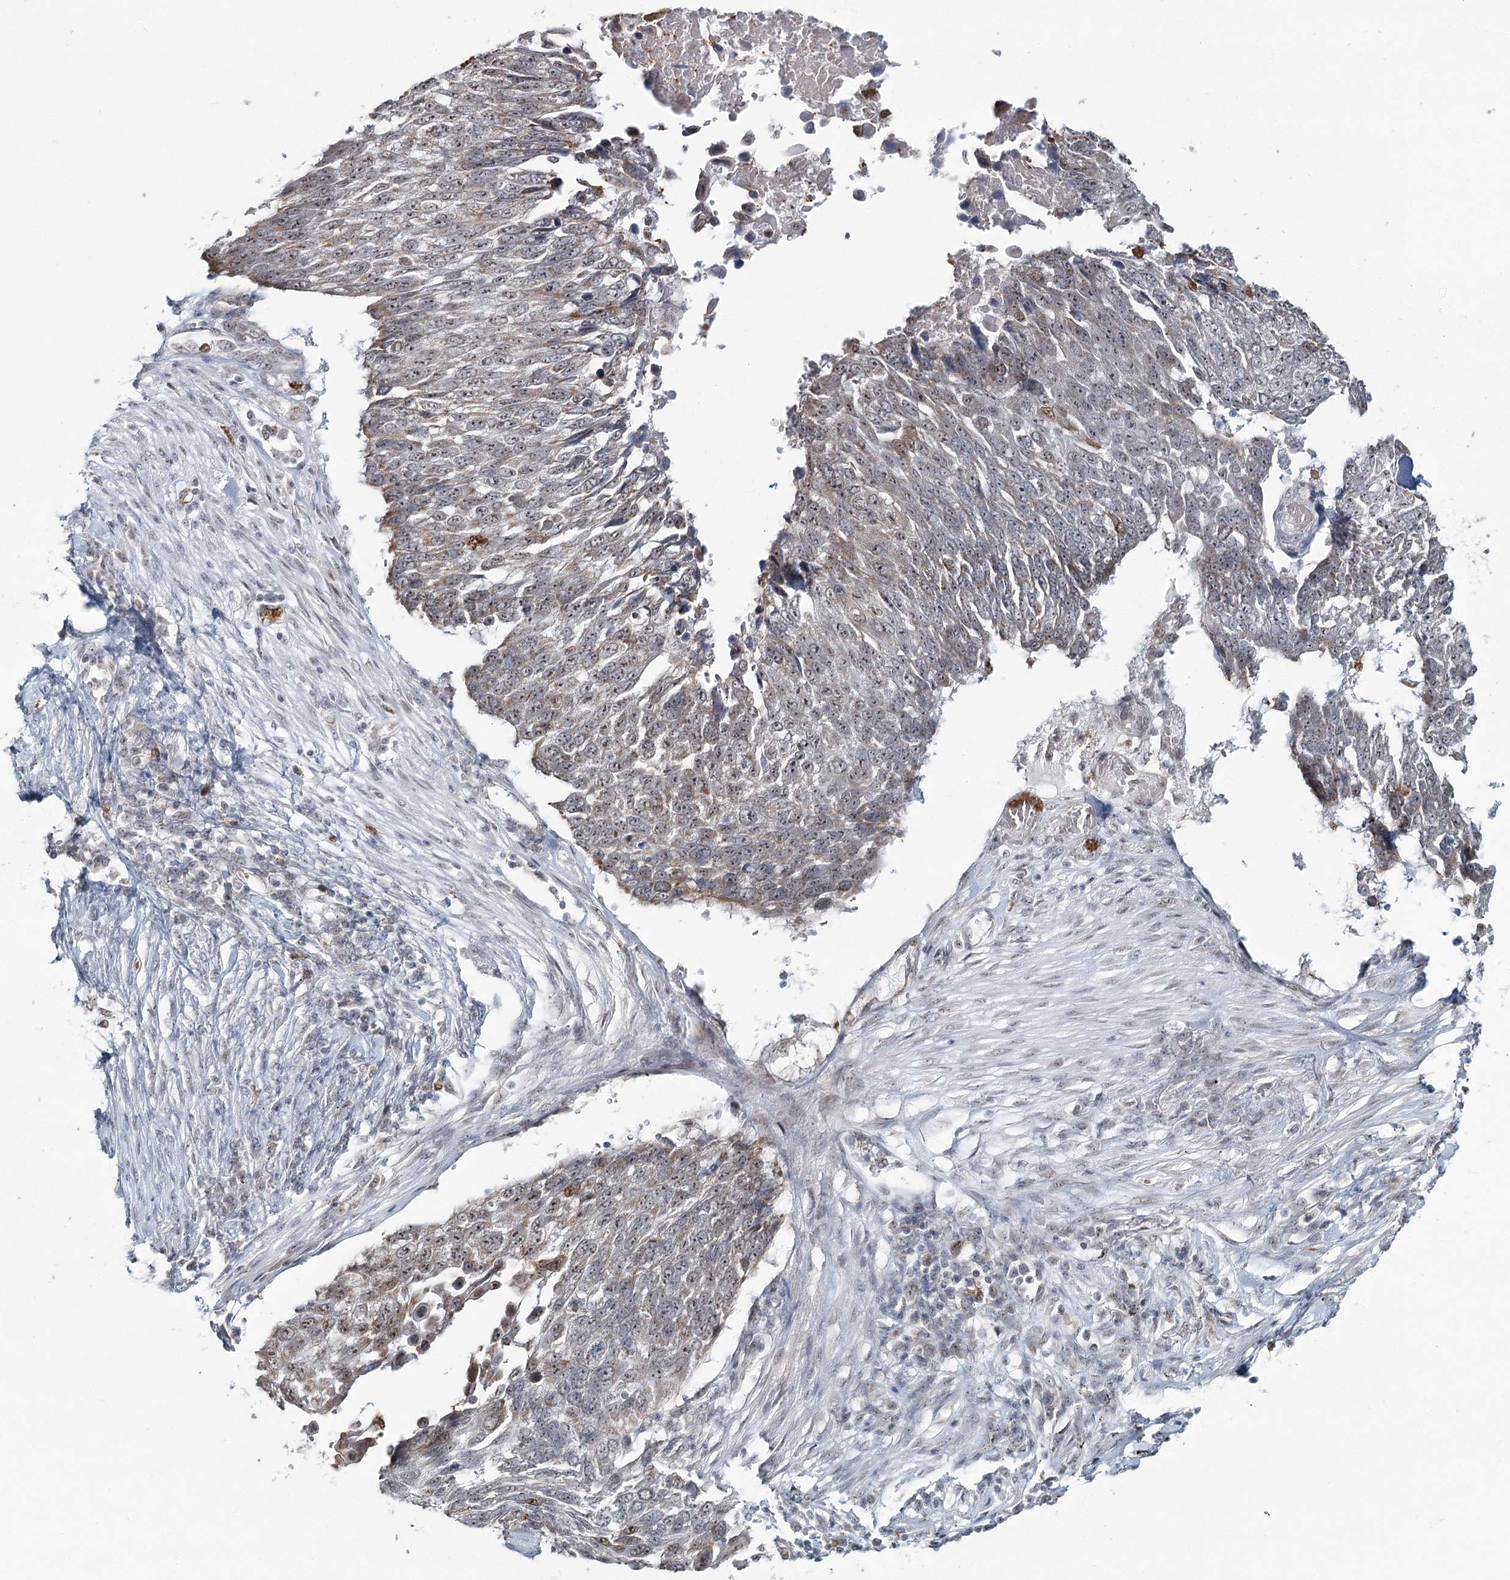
{"staining": {"intensity": "weak", "quantity": "25%-75%", "location": "cytoplasmic/membranous,nuclear"}, "tissue": "lung cancer", "cell_type": "Tumor cells", "image_type": "cancer", "snomed": [{"axis": "morphology", "description": "Squamous cell carcinoma, NOS"}, {"axis": "topography", "description": "Lung"}], "caption": "Lung cancer (squamous cell carcinoma) stained with DAB (3,3'-diaminobenzidine) immunohistochemistry (IHC) shows low levels of weak cytoplasmic/membranous and nuclear staining in about 25%-75% of tumor cells.", "gene": "ATAD1", "patient": {"sex": "male", "age": 66}}